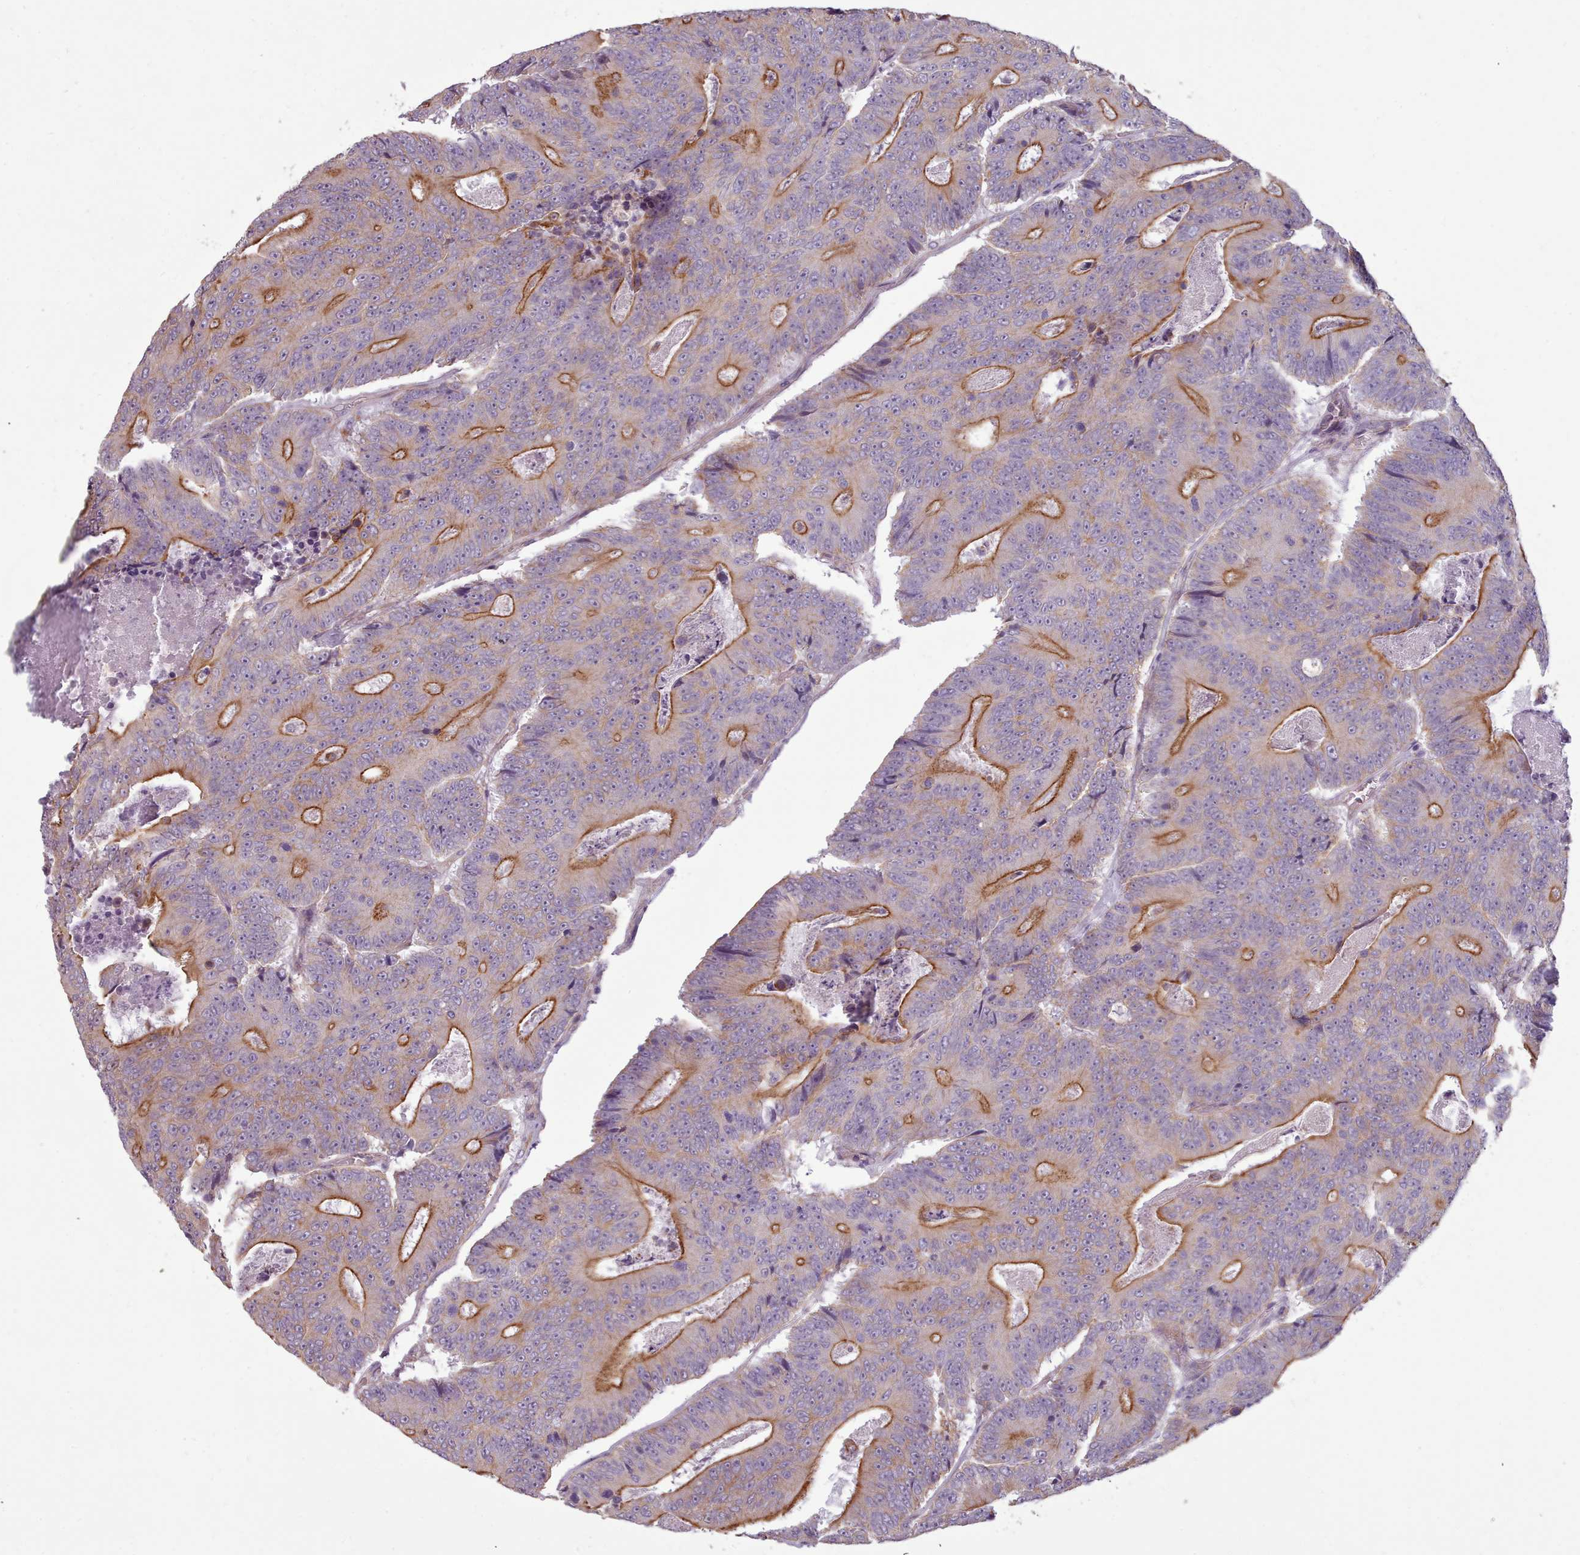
{"staining": {"intensity": "strong", "quantity": "25%-75%", "location": "cytoplasmic/membranous"}, "tissue": "colorectal cancer", "cell_type": "Tumor cells", "image_type": "cancer", "snomed": [{"axis": "morphology", "description": "Adenocarcinoma, NOS"}, {"axis": "topography", "description": "Colon"}], "caption": "The immunohistochemical stain shows strong cytoplasmic/membranous expression in tumor cells of colorectal adenocarcinoma tissue. Nuclei are stained in blue.", "gene": "PLD4", "patient": {"sex": "male", "age": 83}}